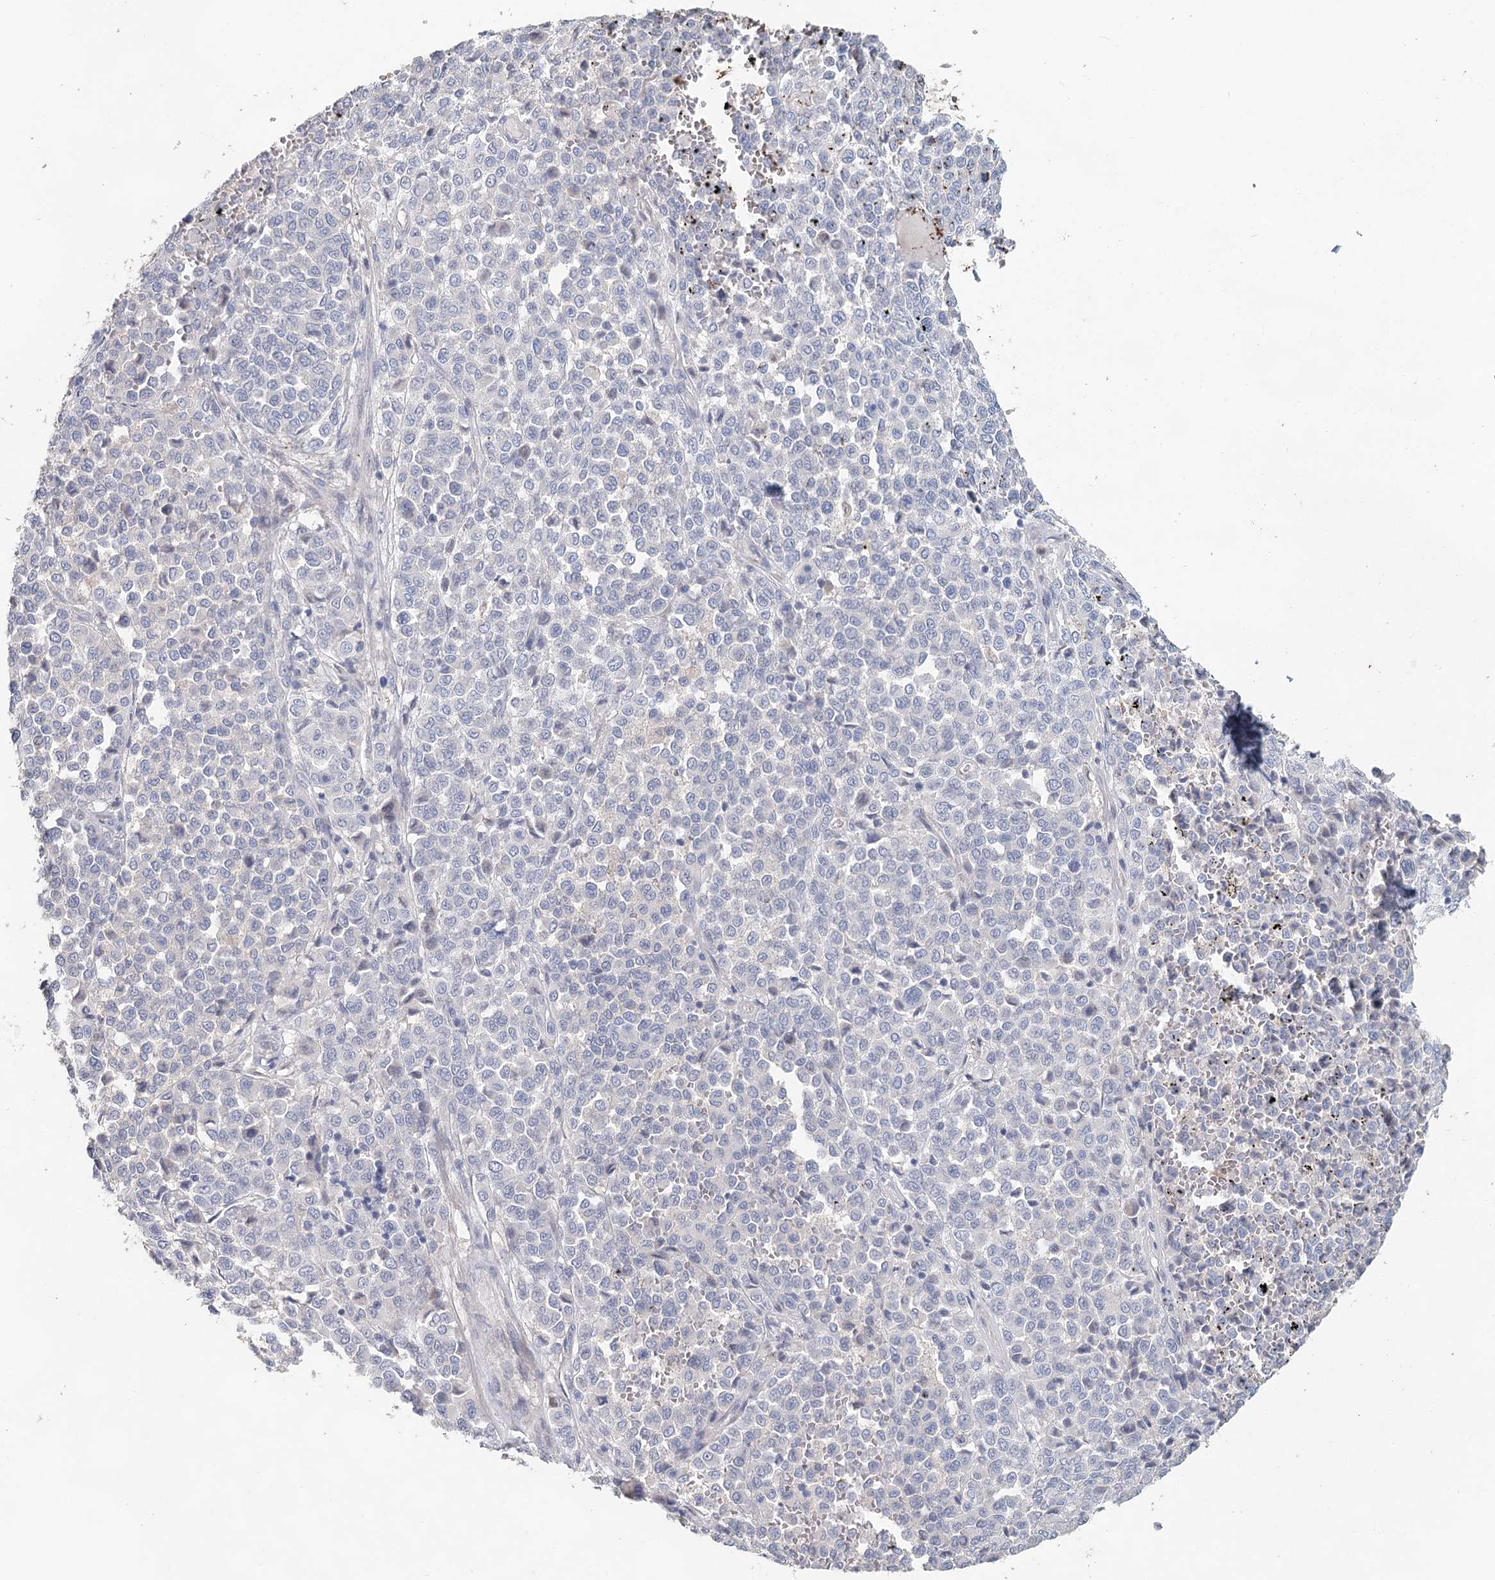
{"staining": {"intensity": "negative", "quantity": "none", "location": "none"}, "tissue": "melanoma", "cell_type": "Tumor cells", "image_type": "cancer", "snomed": [{"axis": "morphology", "description": "Malignant melanoma, Metastatic site"}, {"axis": "topography", "description": "Pancreas"}], "caption": "Immunohistochemistry of human malignant melanoma (metastatic site) demonstrates no staining in tumor cells. Brightfield microscopy of IHC stained with DAB (brown) and hematoxylin (blue), captured at high magnification.", "gene": "MYL6B", "patient": {"sex": "female", "age": 30}}